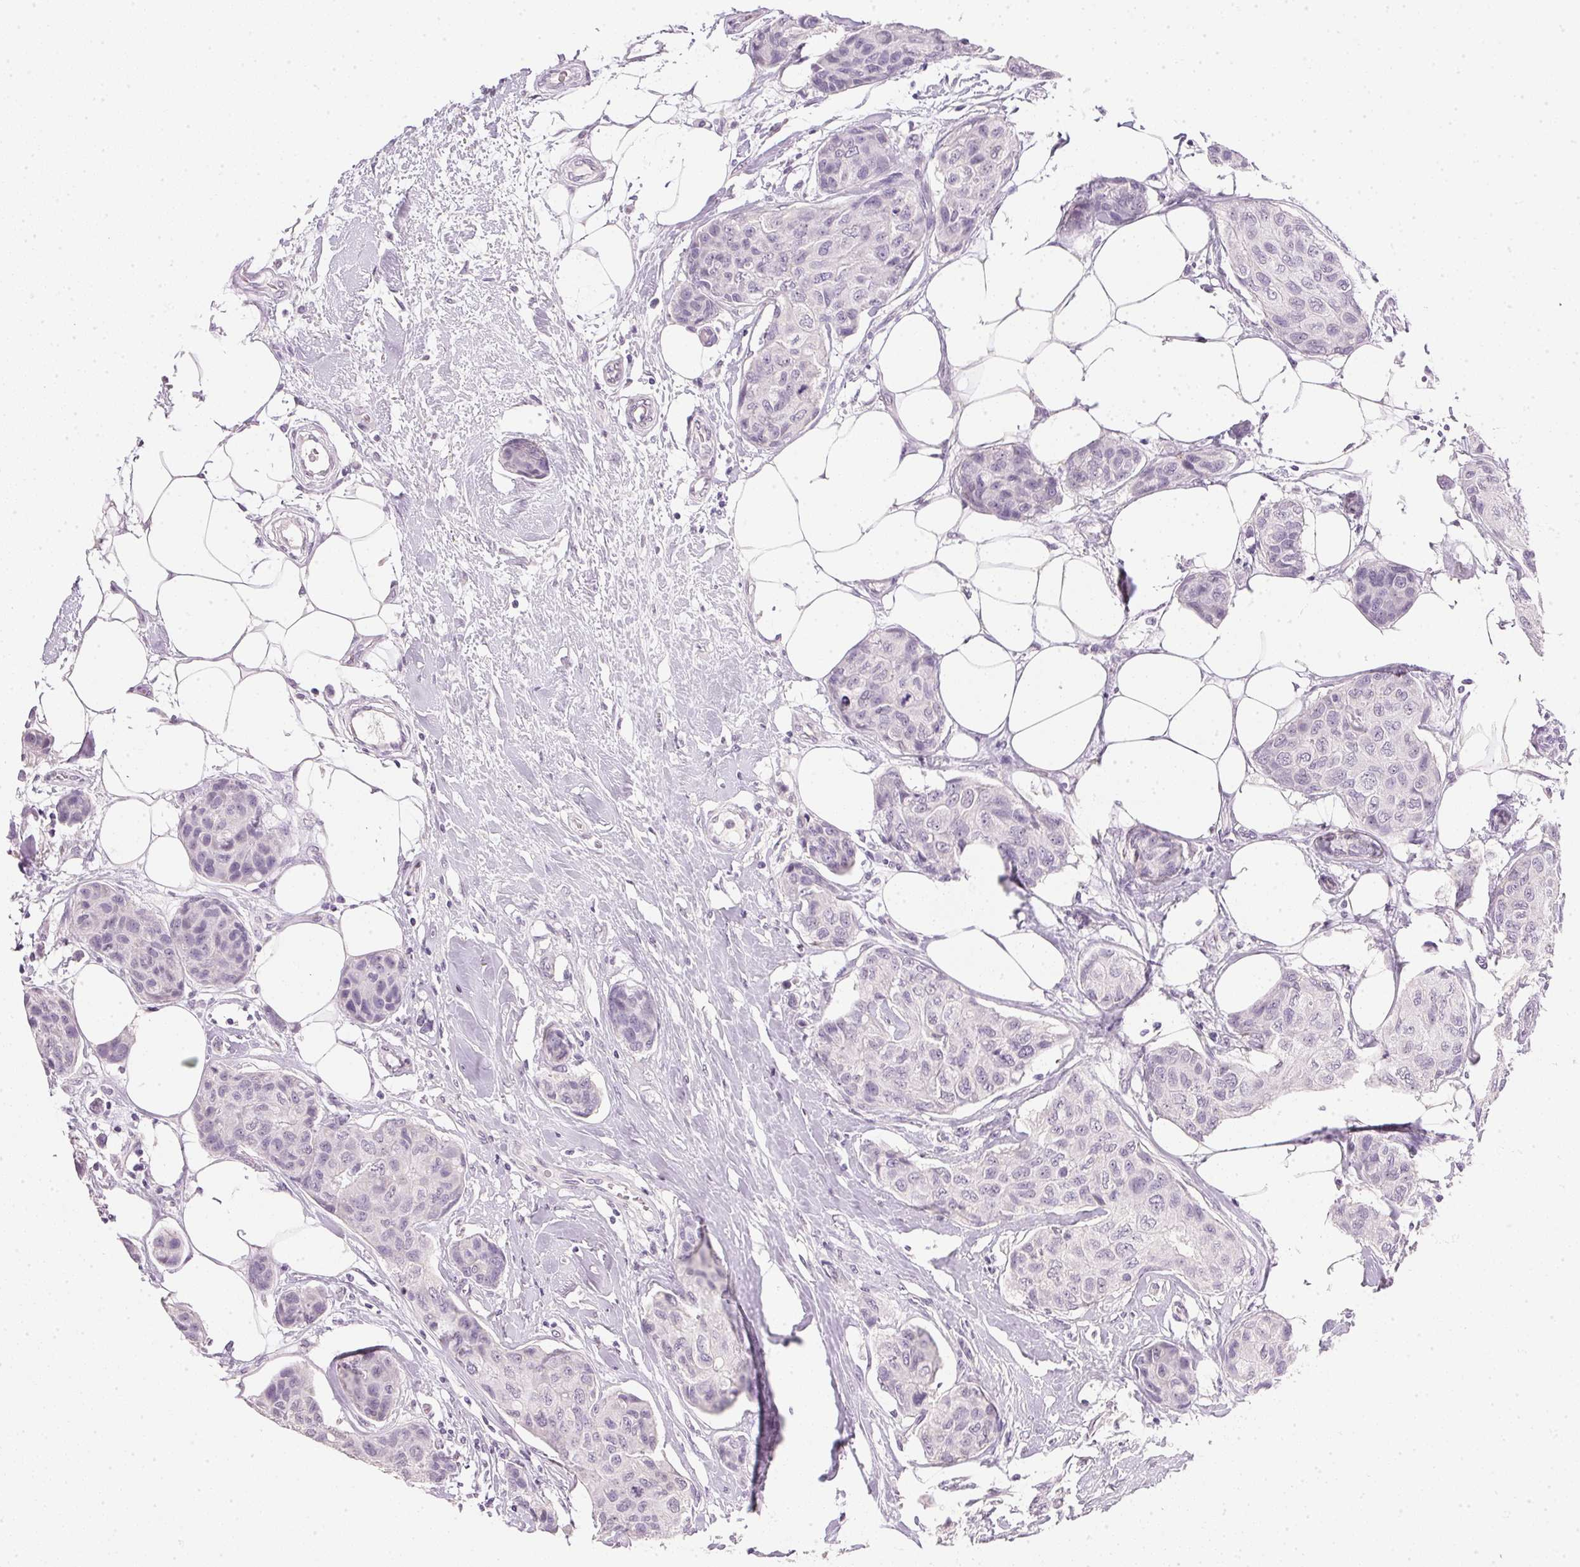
{"staining": {"intensity": "negative", "quantity": "none", "location": "none"}, "tissue": "breast cancer", "cell_type": "Tumor cells", "image_type": "cancer", "snomed": [{"axis": "morphology", "description": "Duct carcinoma"}, {"axis": "topography", "description": "Breast"}], "caption": "An IHC image of breast cancer (infiltrating ductal carcinoma) is shown. There is no staining in tumor cells of breast cancer (infiltrating ductal carcinoma). The staining was performed using DAB to visualize the protein expression in brown, while the nuclei were stained in blue with hematoxylin (Magnification: 20x).", "gene": "IGFBP1", "patient": {"sex": "female", "age": 80}}